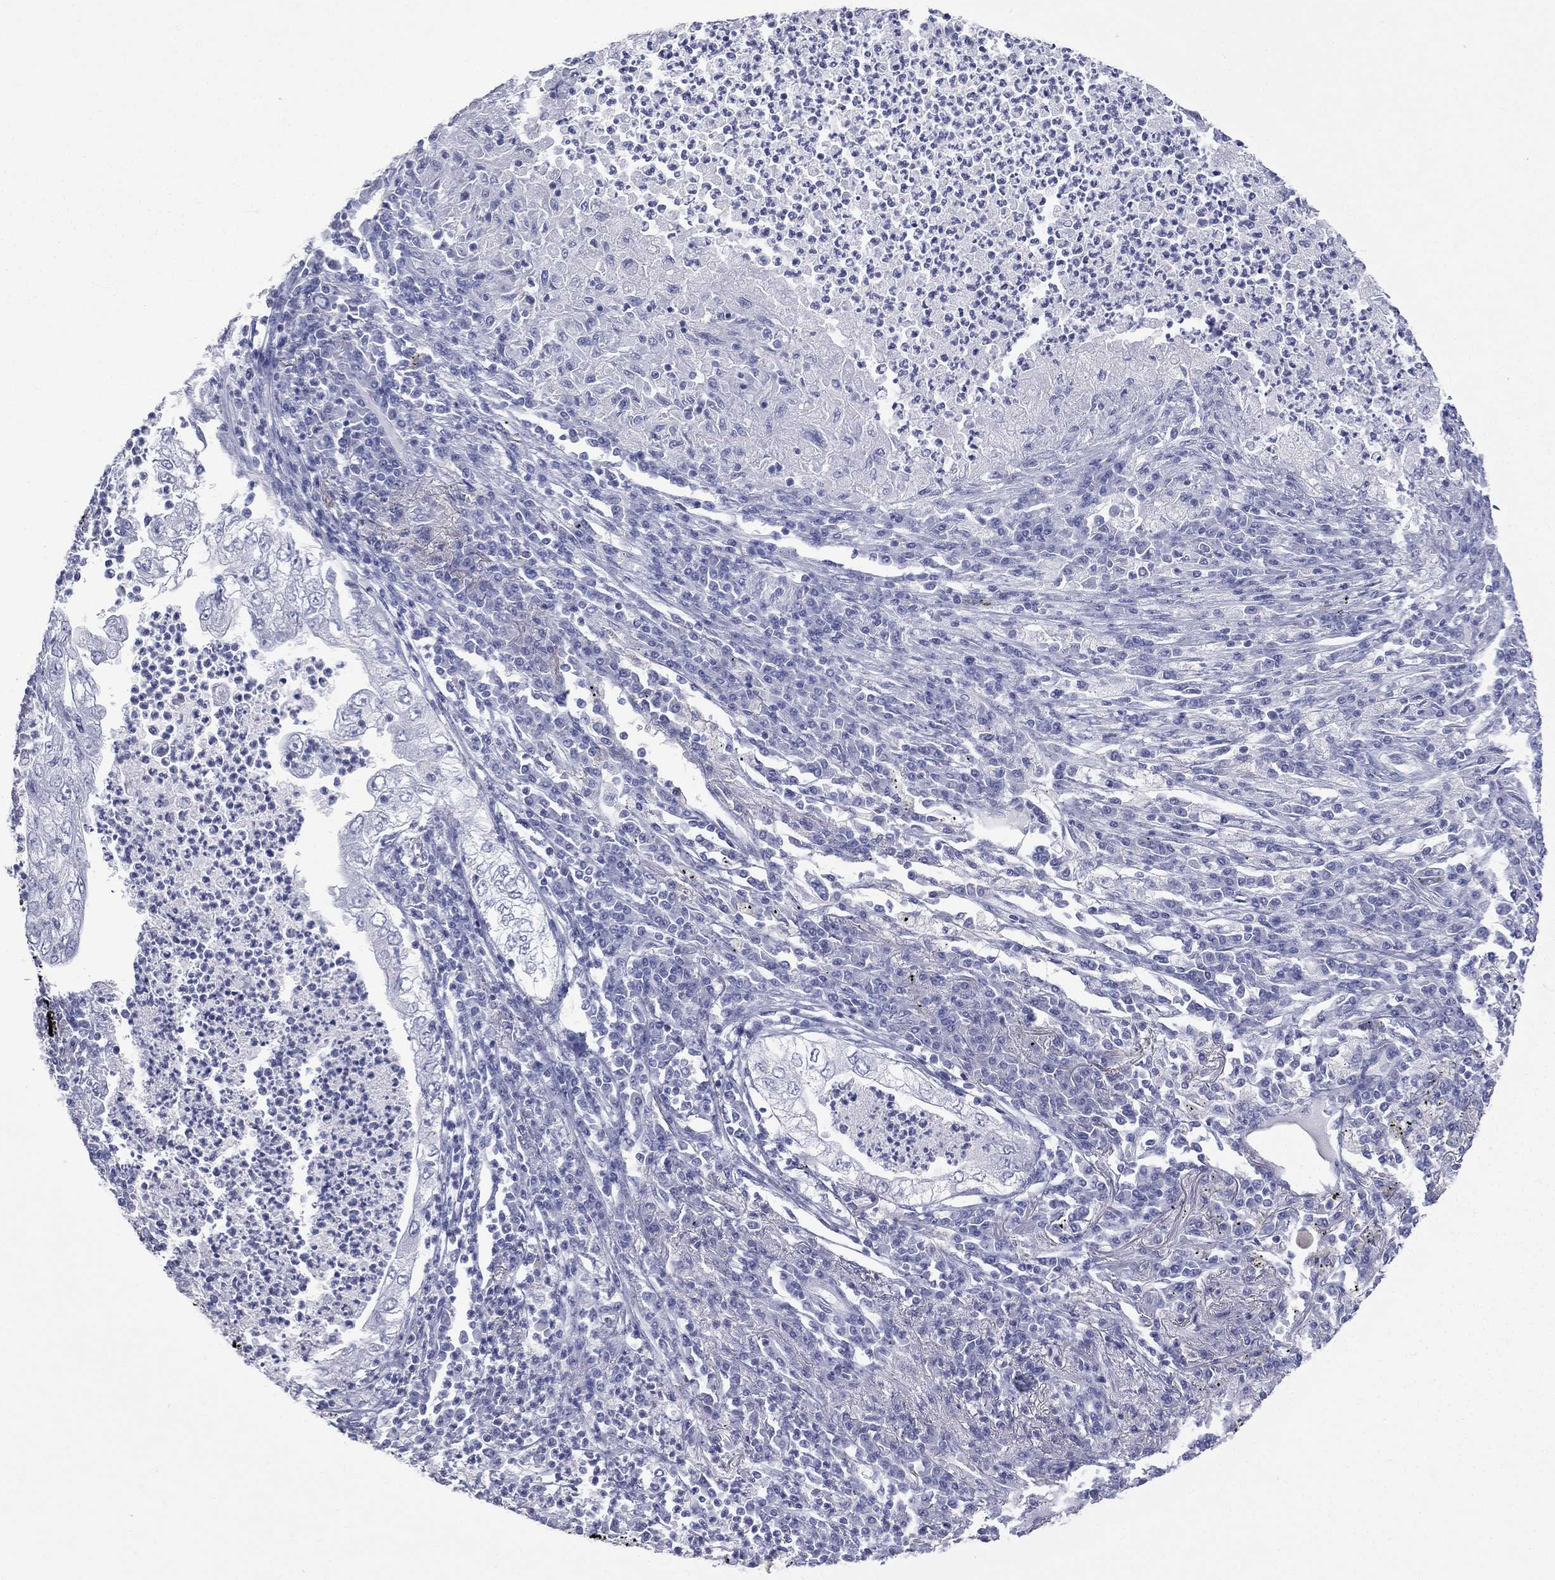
{"staining": {"intensity": "negative", "quantity": "none", "location": "none"}, "tissue": "lung cancer", "cell_type": "Tumor cells", "image_type": "cancer", "snomed": [{"axis": "morphology", "description": "Adenocarcinoma, NOS"}, {"axis": "topography", "description": "Lung"}], "caption": "Tumor cells show no significant protein staining in adenocarcinoma (lung).", "gene": "CES2", "patient": {"sex": "female", "age": 73}}